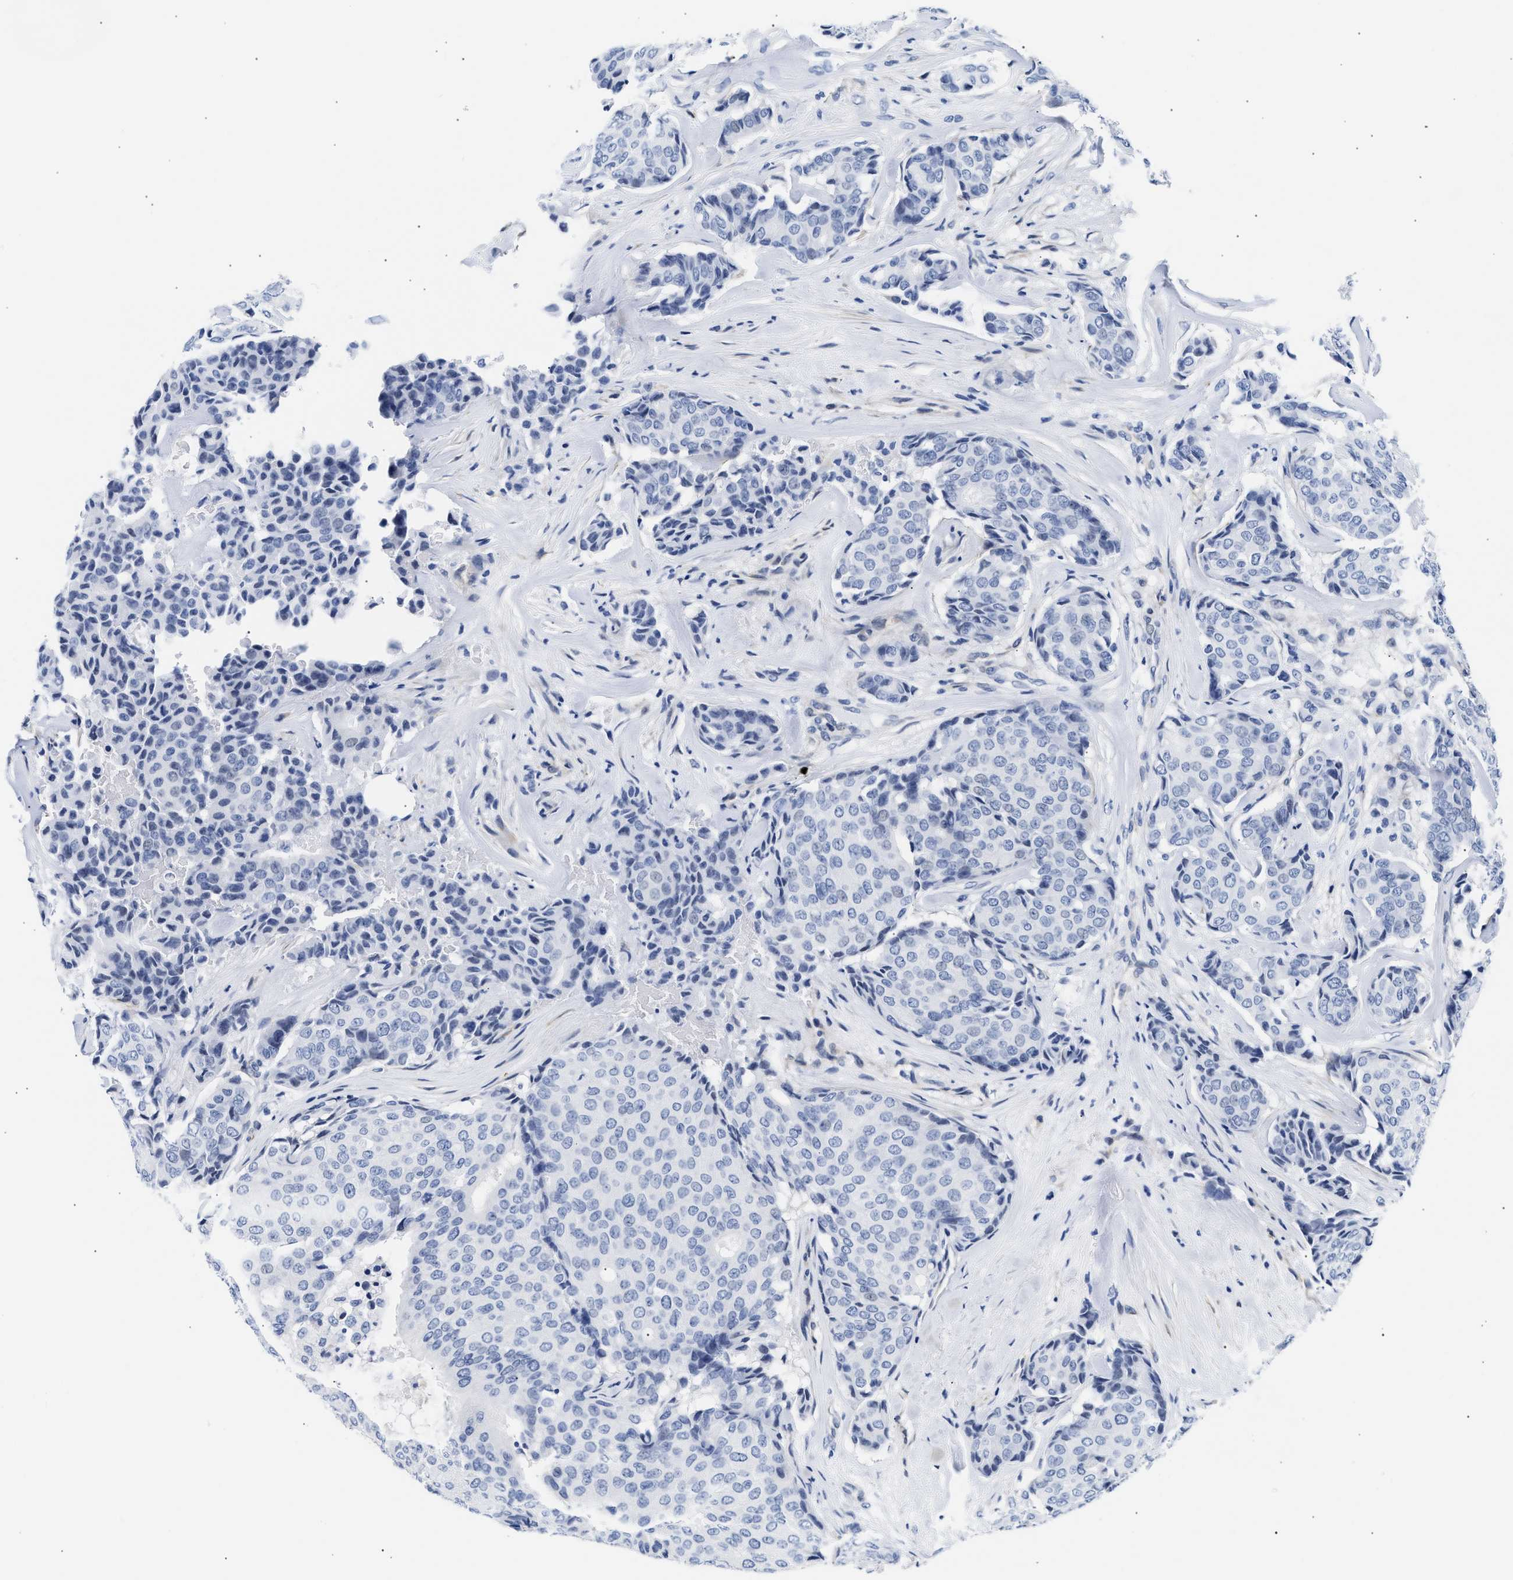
{"staining": {"intensity": "negative", "quantity": "none", "location": "none"}, "tissue": "breast cancer", "cell_type": "Tumor cells", "image_type": "cancer", "snomed": [{"axis": "morphology", "description": "Duct carcinoma"}, {"axis": "topography", "description": "Breast"}], "caption": "Immunohistochemistry image of neoplastic tissue: human breast cancer (infiltrating ductal carcinoma) stained with DAB exhibits no significant protein positivity in tumor cells. The staining is performed using DAB brown chromogen with nuclei counter-stained in using hematoxylin.", "gene": "TRIM29", "patient": {"sex": "female", "age": 75}}